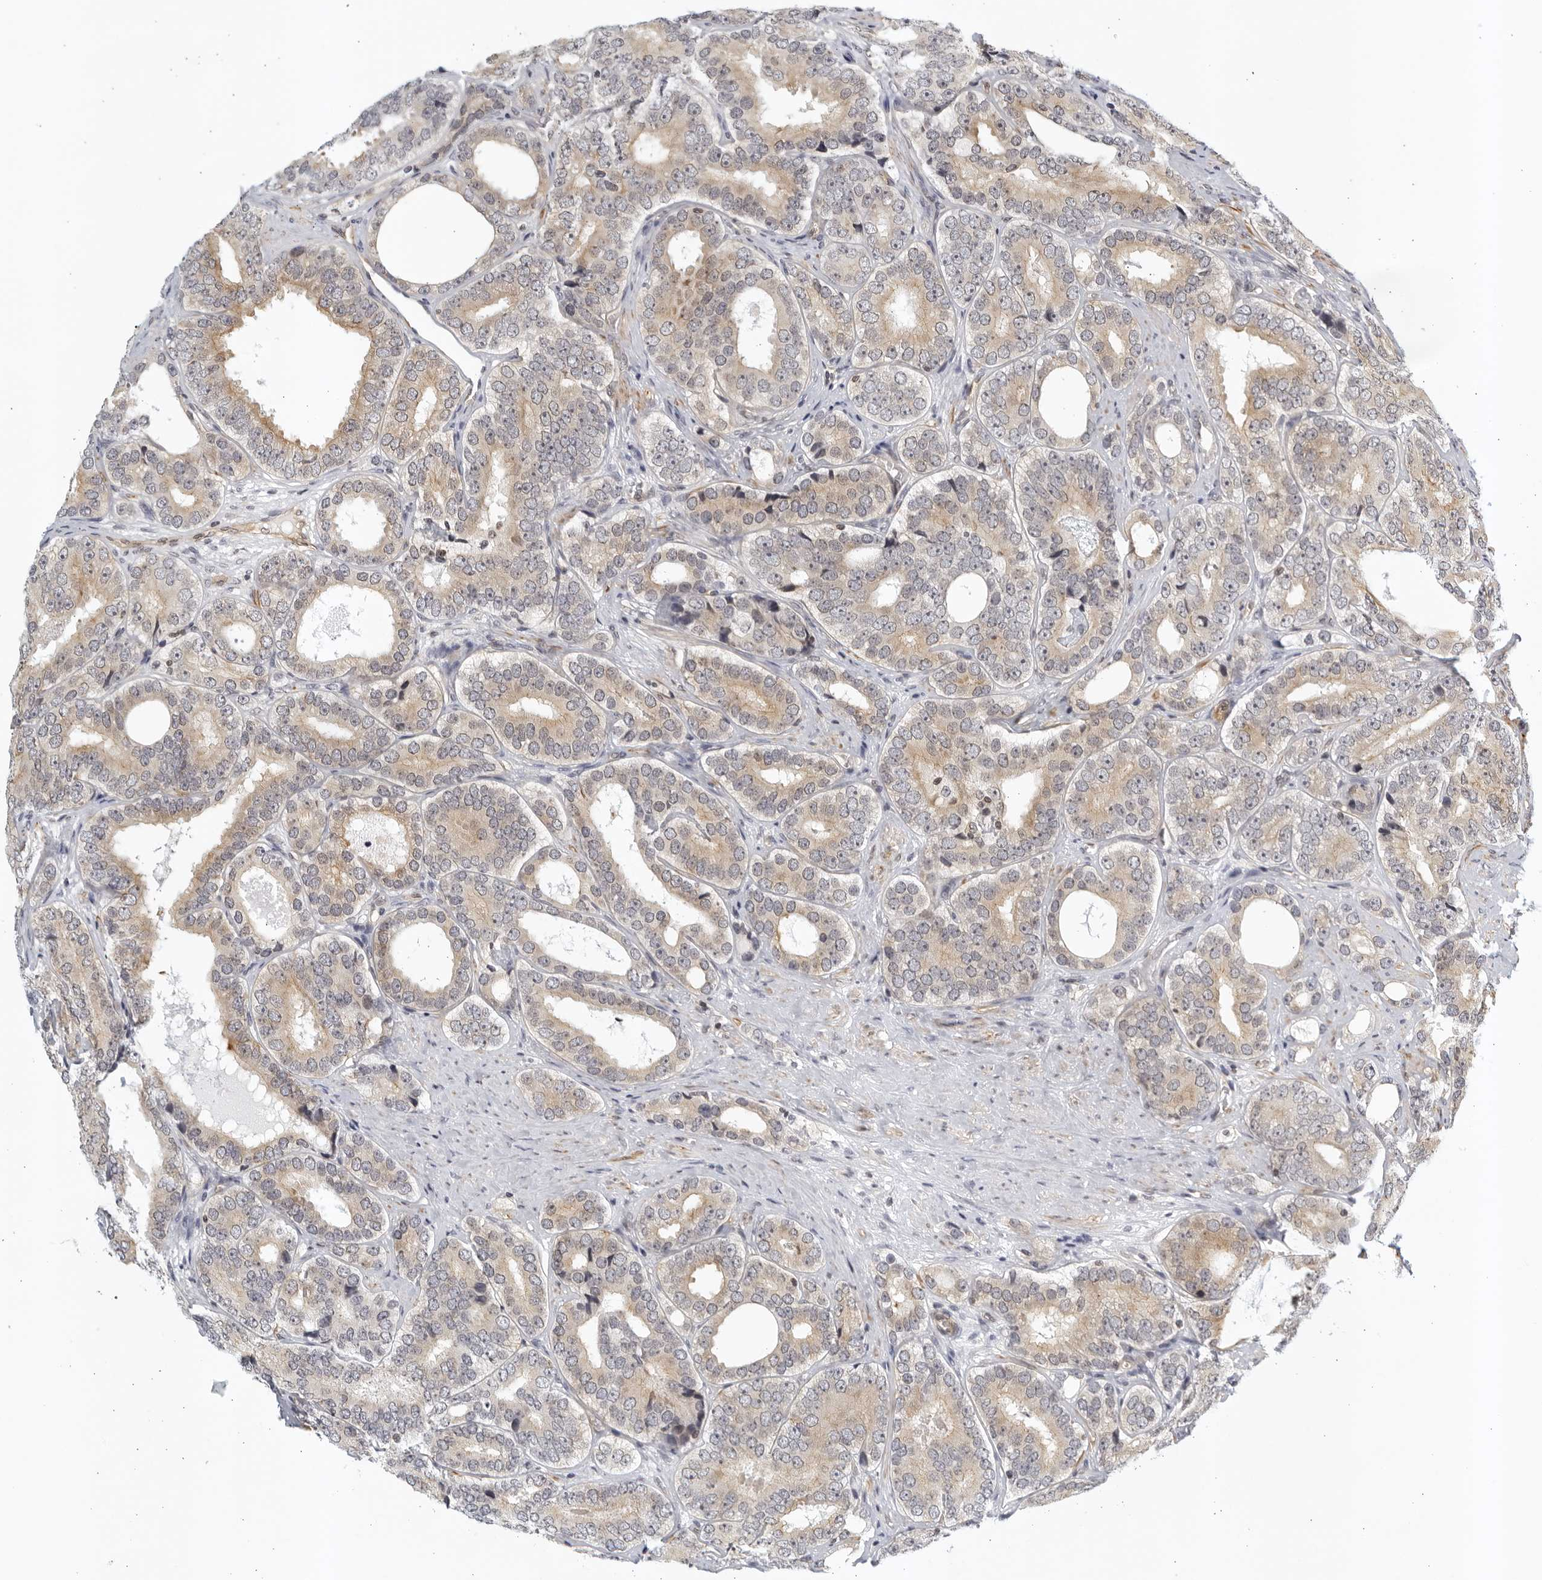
{"staining": {"intensity": "weak", "quantity": ">75%", "location": "cytoplasmic/membranous"}, "tissue": "prostate cancer", "cell_type": "Tumor cells", "image_type": "cancer", "snomed": [{"axis": "morphology", "description": "Adenocarcinoma, High grade"}, {"axis": "topography", "description": "Prostate"}], "caption": "The photomicrograph shows staining of prostate cancer, revealing weak cytoplasmic/membranous protein staining (brown color) within tumor cells. Ihc stains the protein of interest in brown and the nuclei are stained blue.", "gene": "SERTAD4", "patient": {"sex": "male", "age": 56}}